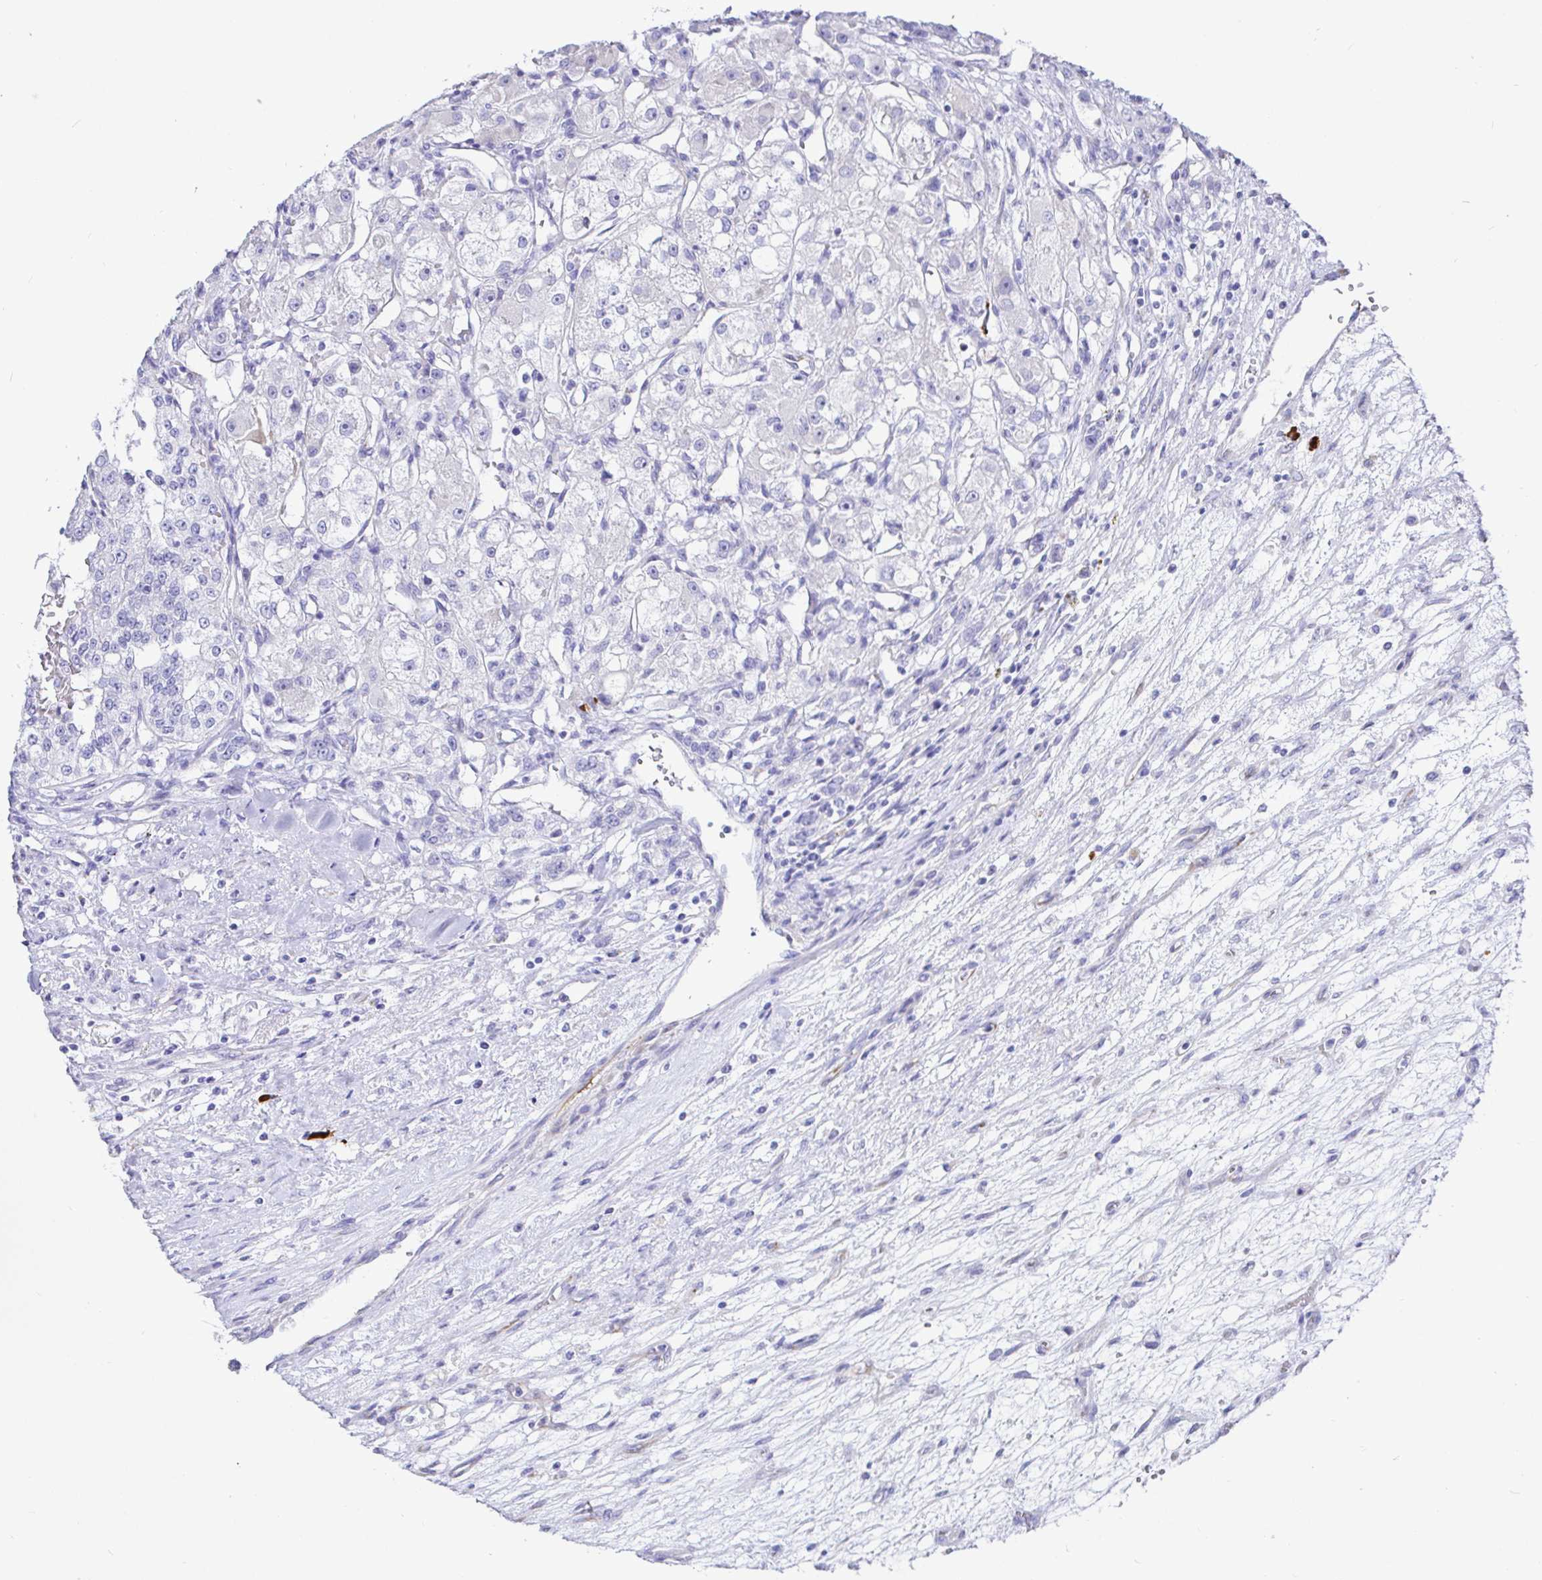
{"staining": {"intensity": "negative", "quantity": "none", "location": "none"}, "tissue": "renal cancer", "cell_type": "Tumor cells", "image_type": "cancer", "snomed": [{"axis": "morphology", "description": "Adenocarcinoma, NOS"}, {"axis": "topography", "description": "Kidney"}], "caption": "Immunohistochemistry (IHC) image of neoplastic tissue: human adenocarcinoma (renal) stained with DAB displays no significant protein positivity in tumor cells. (Stains: DAB immunohistochemistry with hematoxylin counter stain, Microscopy: brightfield microscopy at high magnification).", "gene": "CCDC62", "patient": {"sex": "female", "age": 63}}